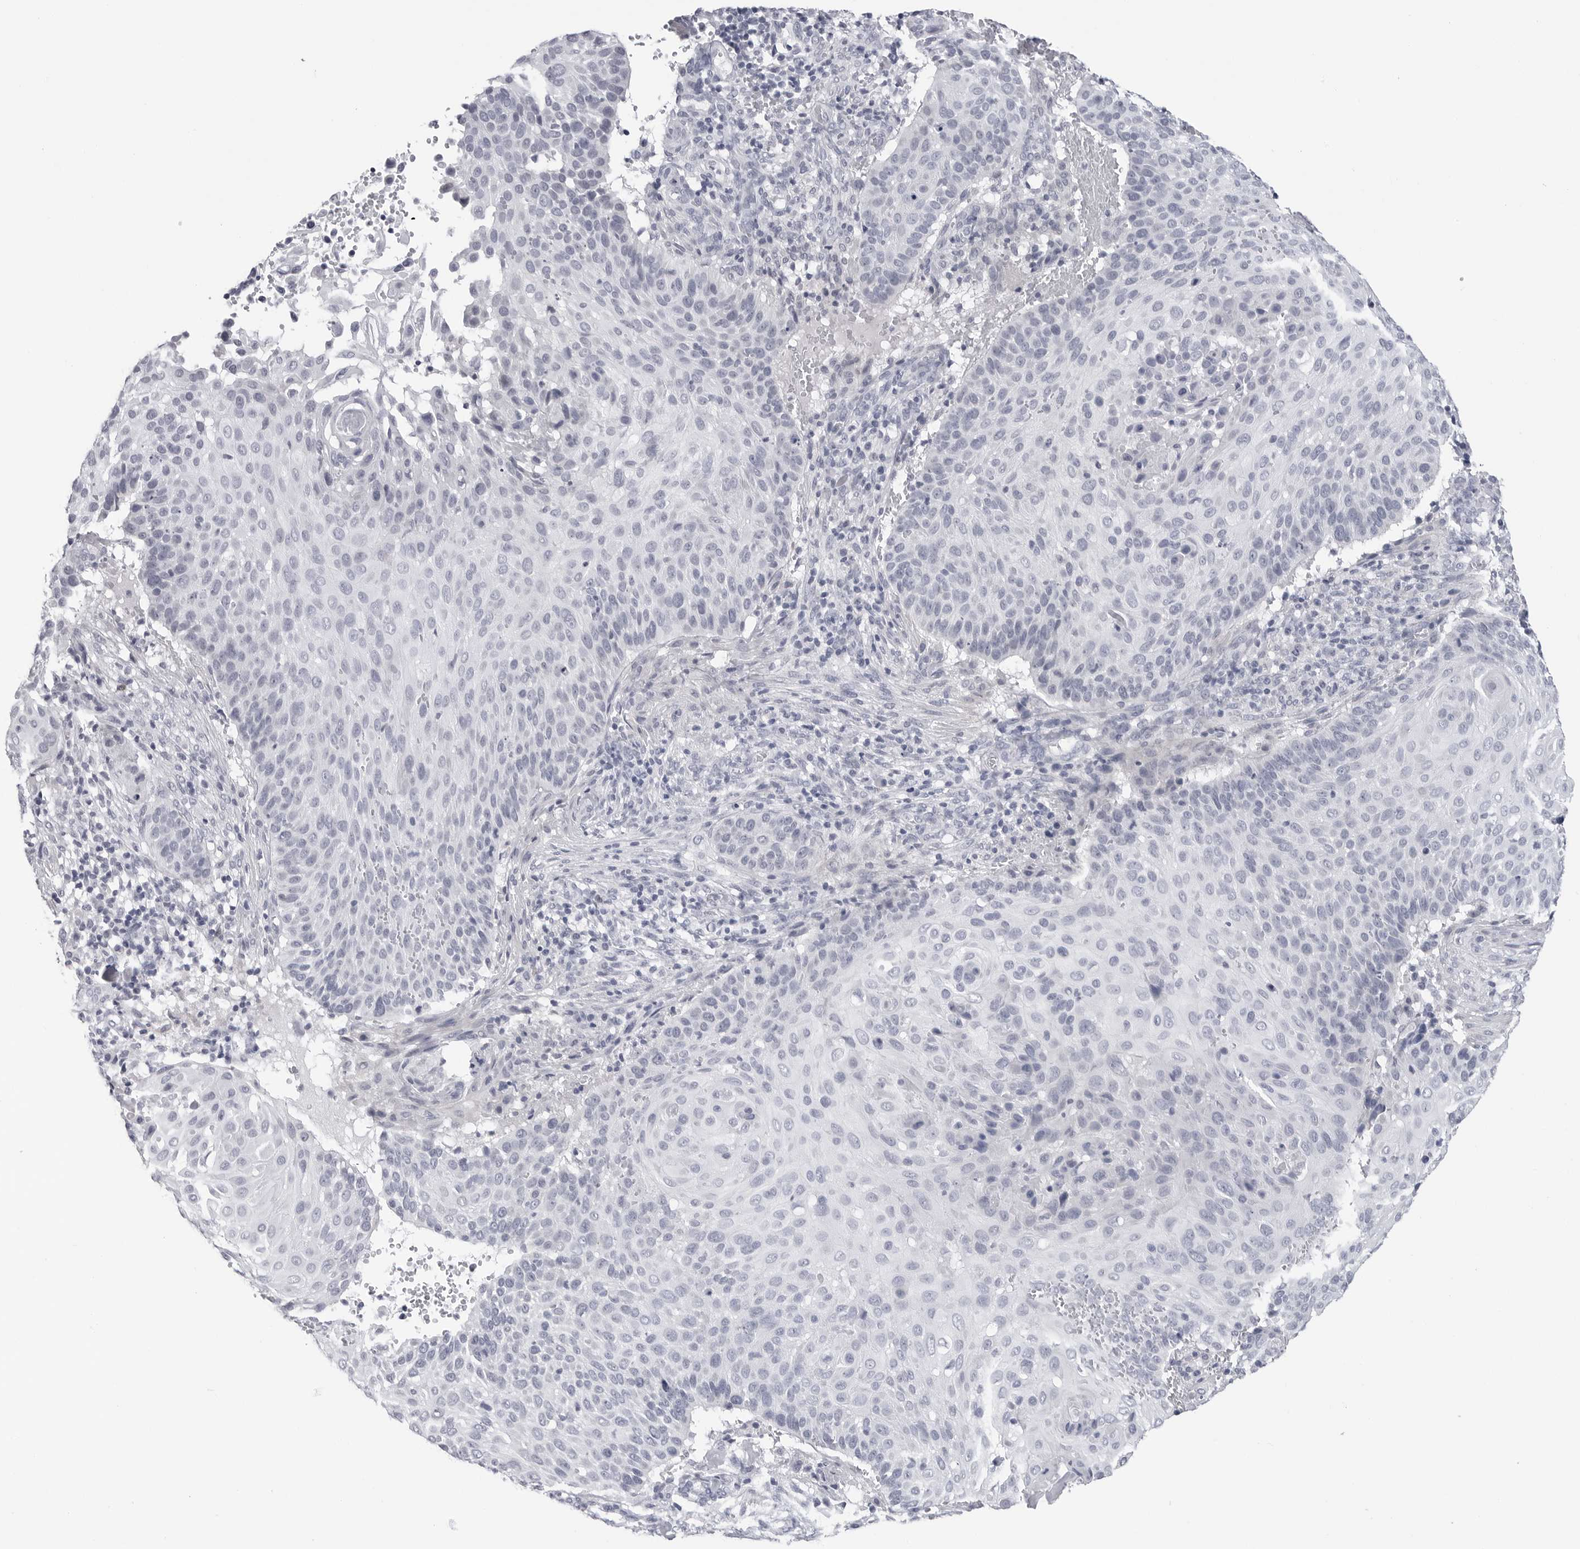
{"staining": {"intensity": "negative", "quantity": "none", "location": "none"}, "tissue": "cervical cancer", "cell_type": "Tumor cells", "image_type": "cancer", "snomed": [{"axis": "morphology", "description": "Squamous cell carcinoma, NOS"}, {"axis": "topography", "description": "Cervix"}], "caption": "An image of human cervical cancer (squamous cell carcinoma) is negative for staining in tumor cells.", "gene": "PGA3", "patient": {"sex": "female", "age": 74}}